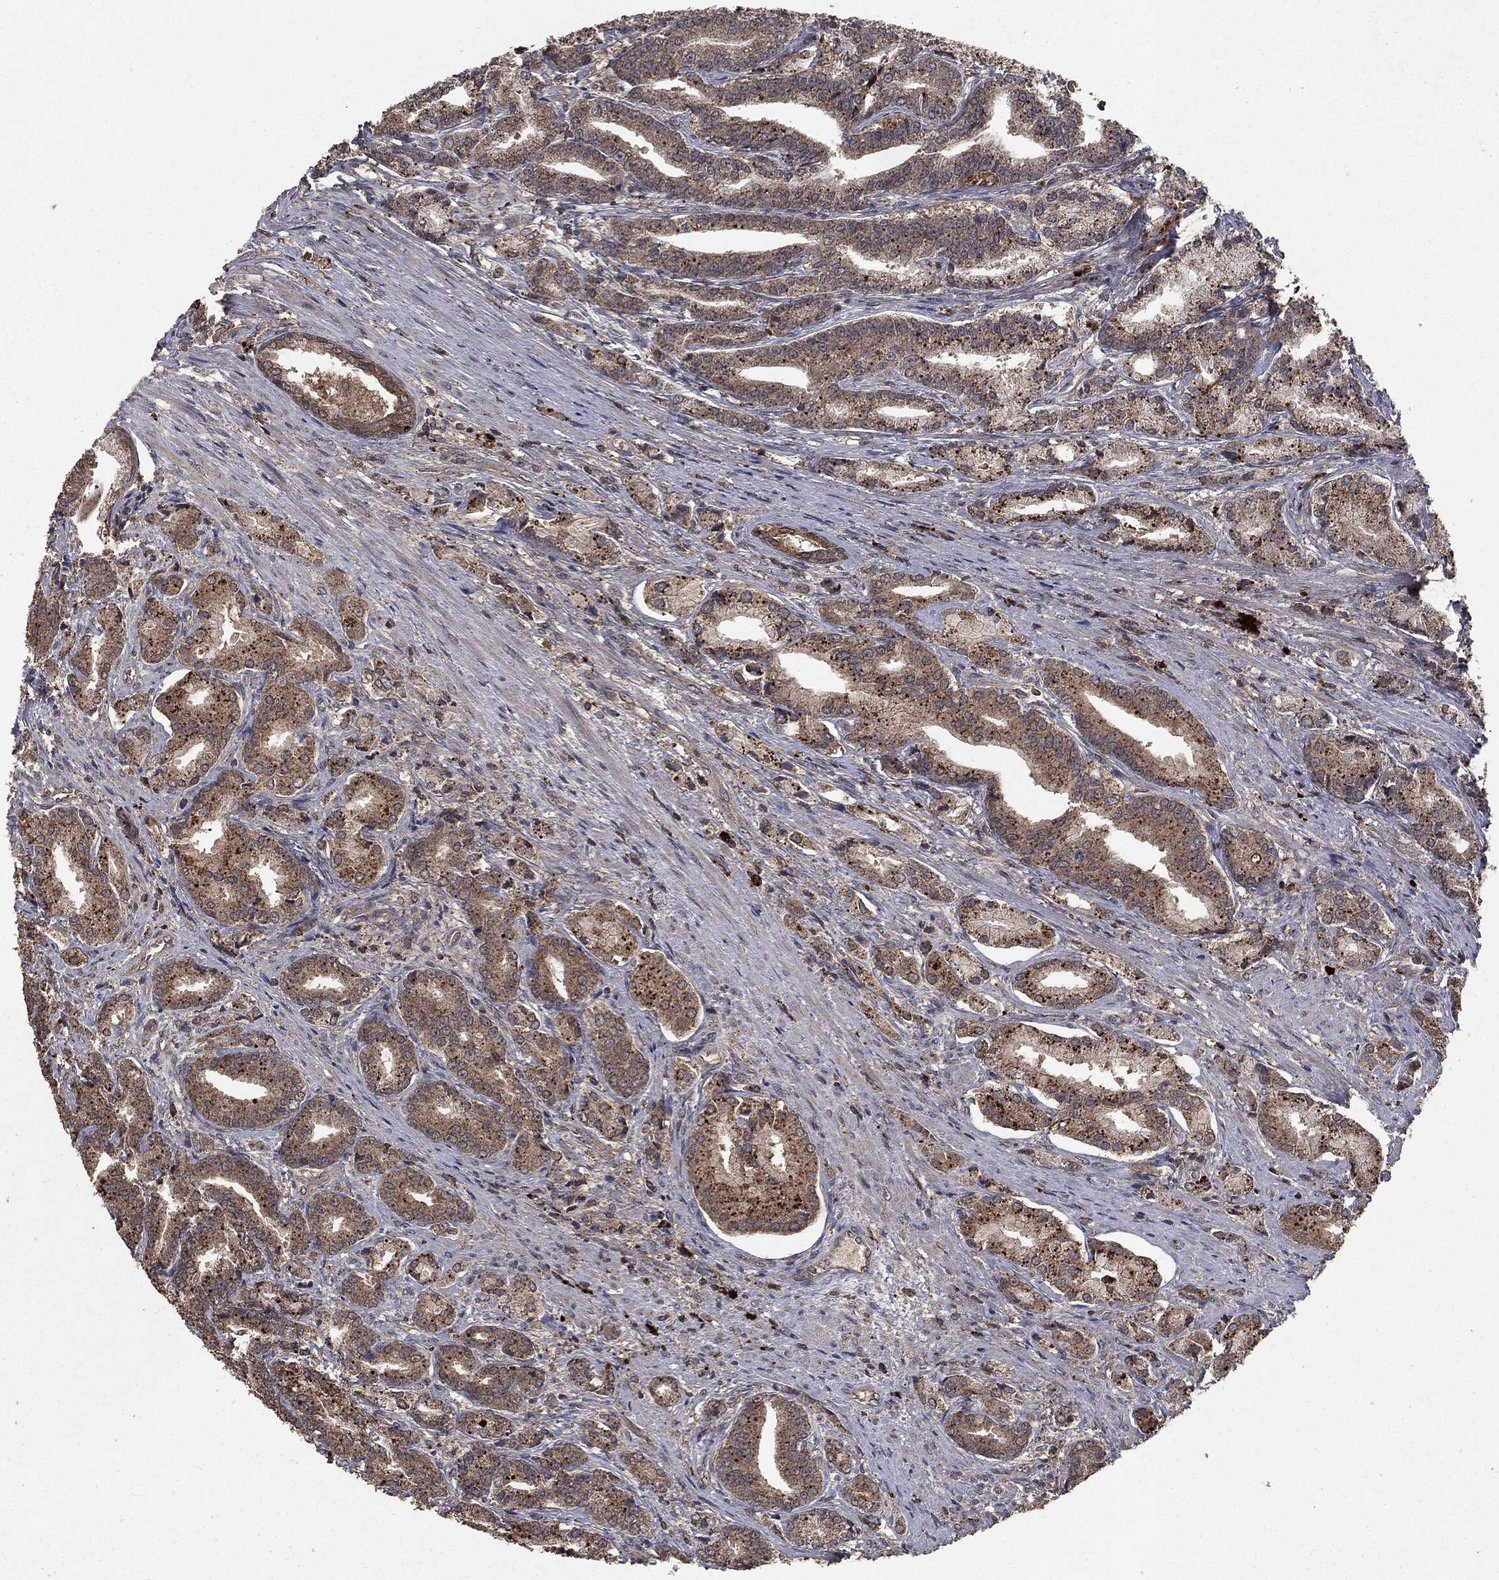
{"staining": {"intensity": "weak", "quantity": "25%-75%", "location": "cytoplasmic/membranous"}, "tissue": "prostate cancer", "cell_type": "Tumor cells", "image_type": "cancer", "snomed": [{"axis": "morphology", "description": "Adenocarcinoma, High grade"}, {"axis": "topography", "description": "Prostate and seminal vesicle, NOS"}], "caption": "Prostate high-grade adenocarcinoma stained with a protein marker exhibits weak staining in tumor cells.", "gene": "MTOR", "patient": {"sex": "male", "age": 61}}